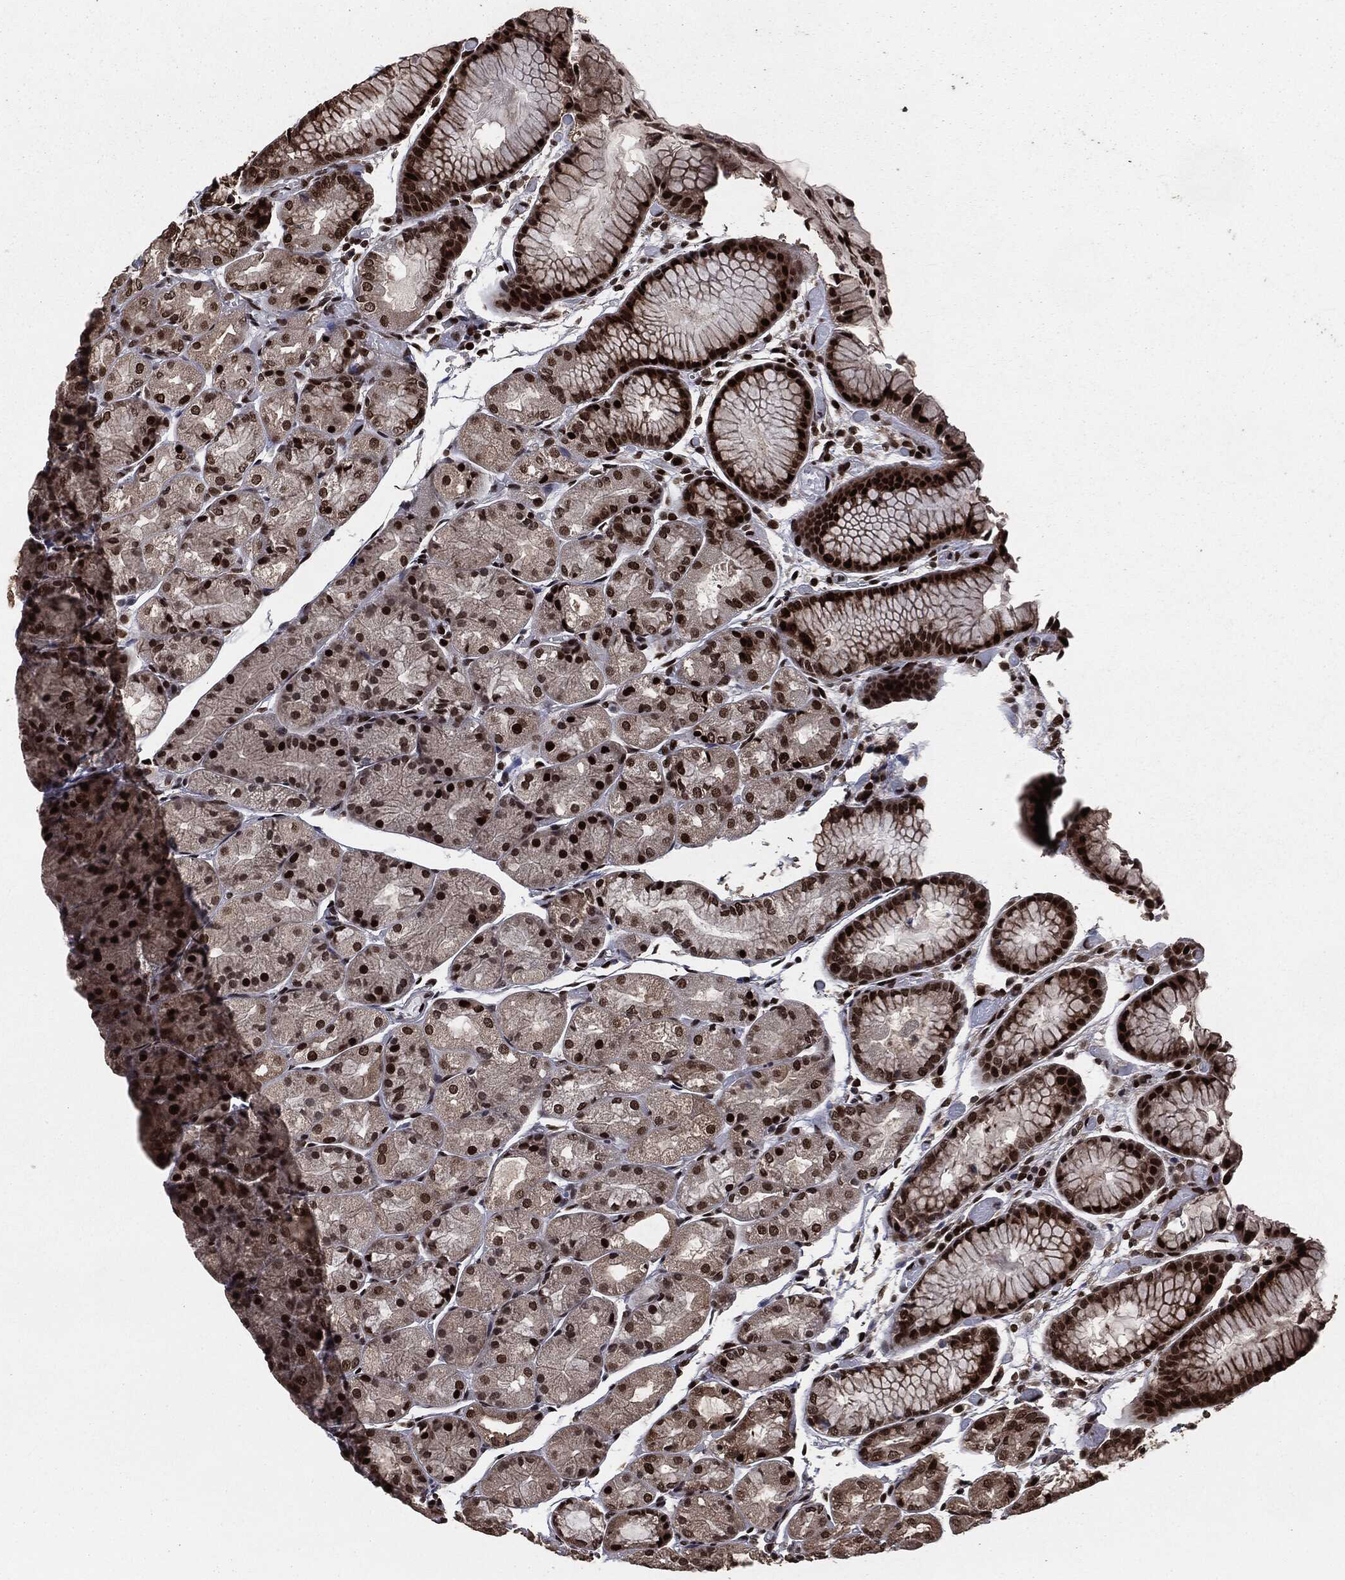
{"staining": {"intensity": "strong", "quantity": "25%-75%", "location": "nuclear"}, "tissue": "stomach", "cell_type": "Glandular cells", "image_type": "normal", "snomed": [{"axis": "morphology", "description": "Normal tissue, NOS"}, {"axis": "topography", "description": "Stomach, upper"}], "caption": "Brown immunohistochemical staining in benign stomach exhibits strong nuclear expression in approximately 25%-75% of glandular cells.", "gene": "DVL2", "patient": {"sex": "male", "age": 72}}